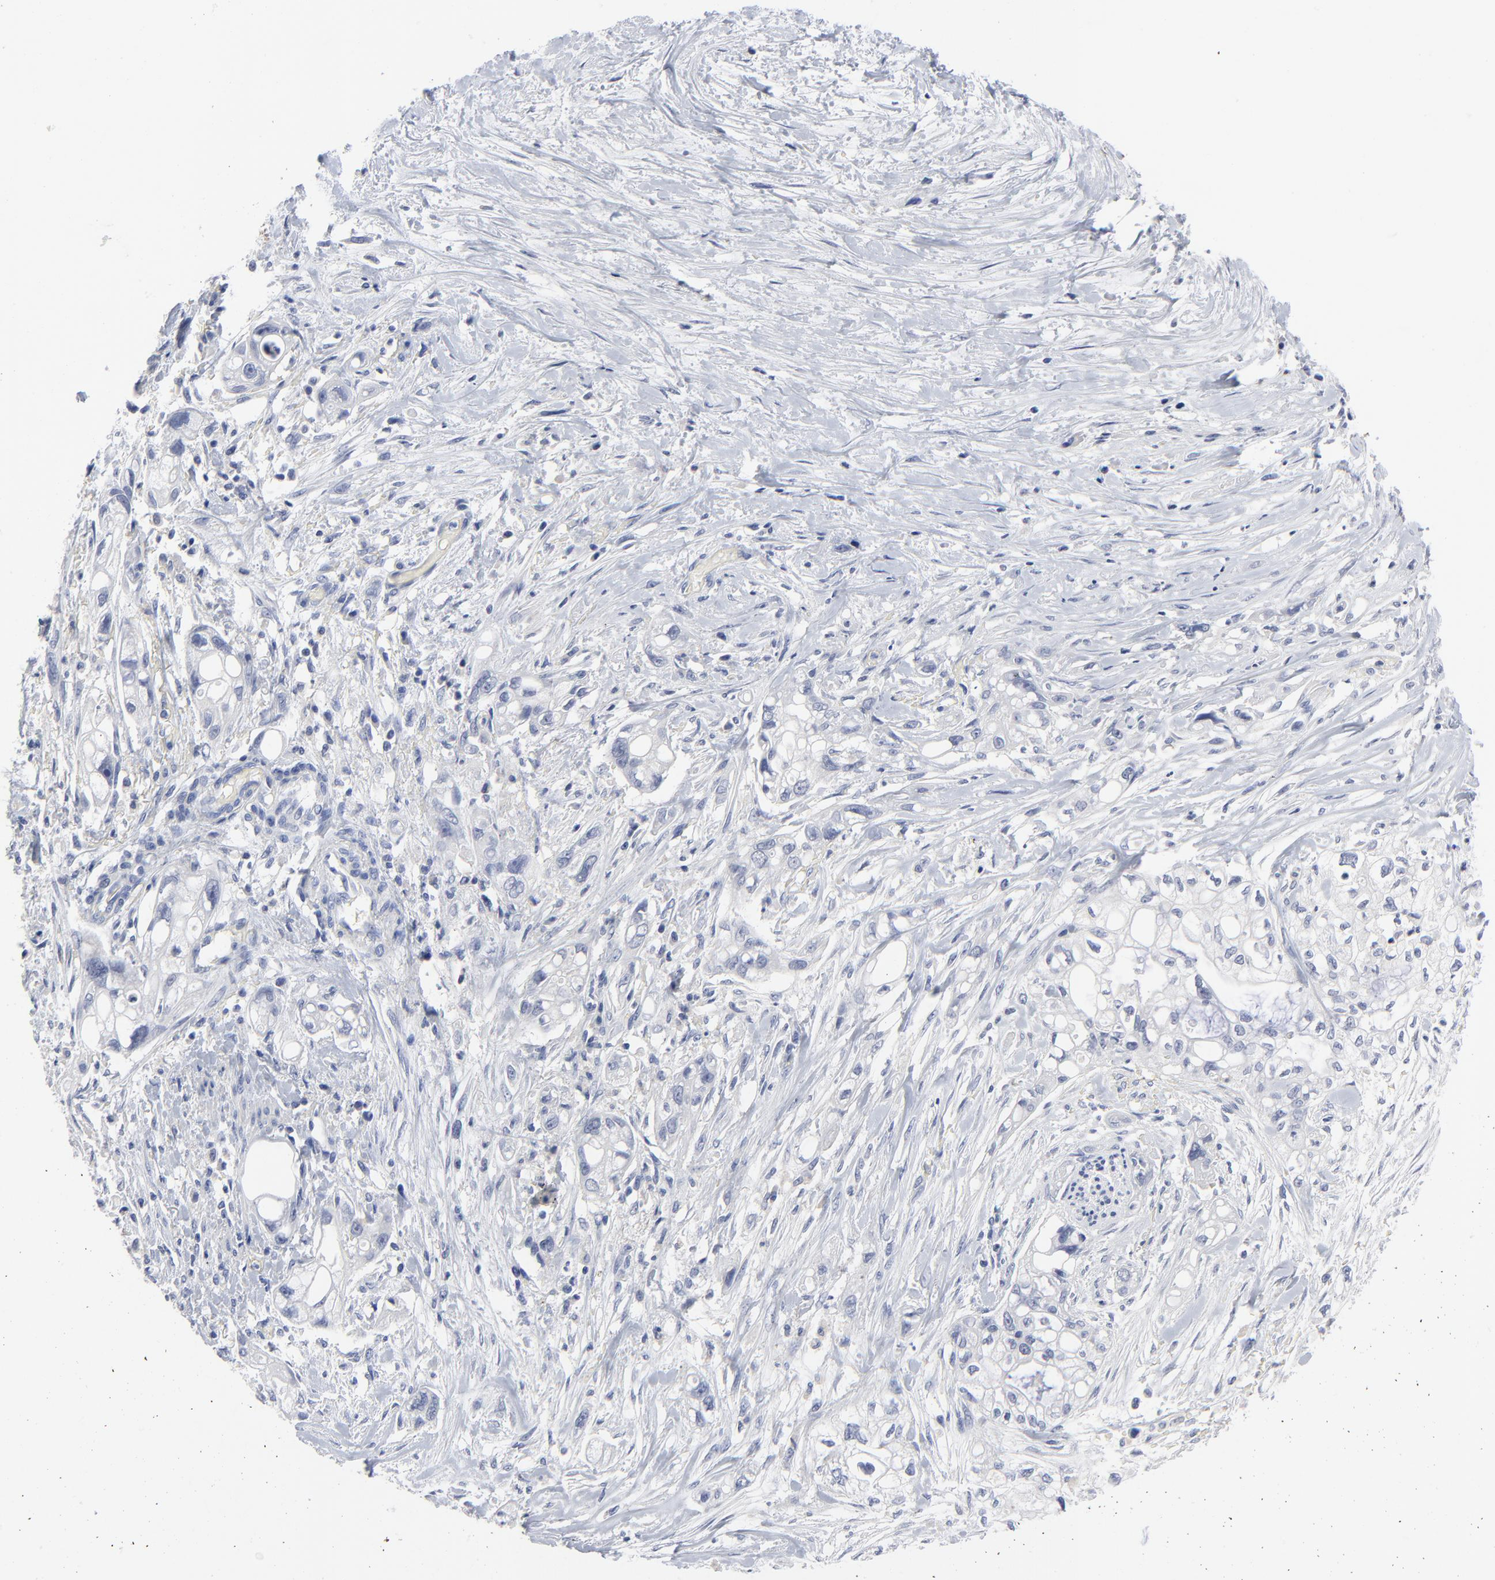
{"staining": {"intensity": "negative", "quantity": "none", "location": "none"}, "tissue": "pancreatic cancer", "cell_type": "Tumor cells", "image_type": "cancer", "snomed": [{"axis": "morphology", "description": "Normal tissue, NOS"}, {"axis": "topography", "description": "Pancreas"}], "caption": "There is no significant expression in tumor cells of pancreatic cancer.", "gene": "CLEC4G", "patient": {"sex": "male", "age": 42}}